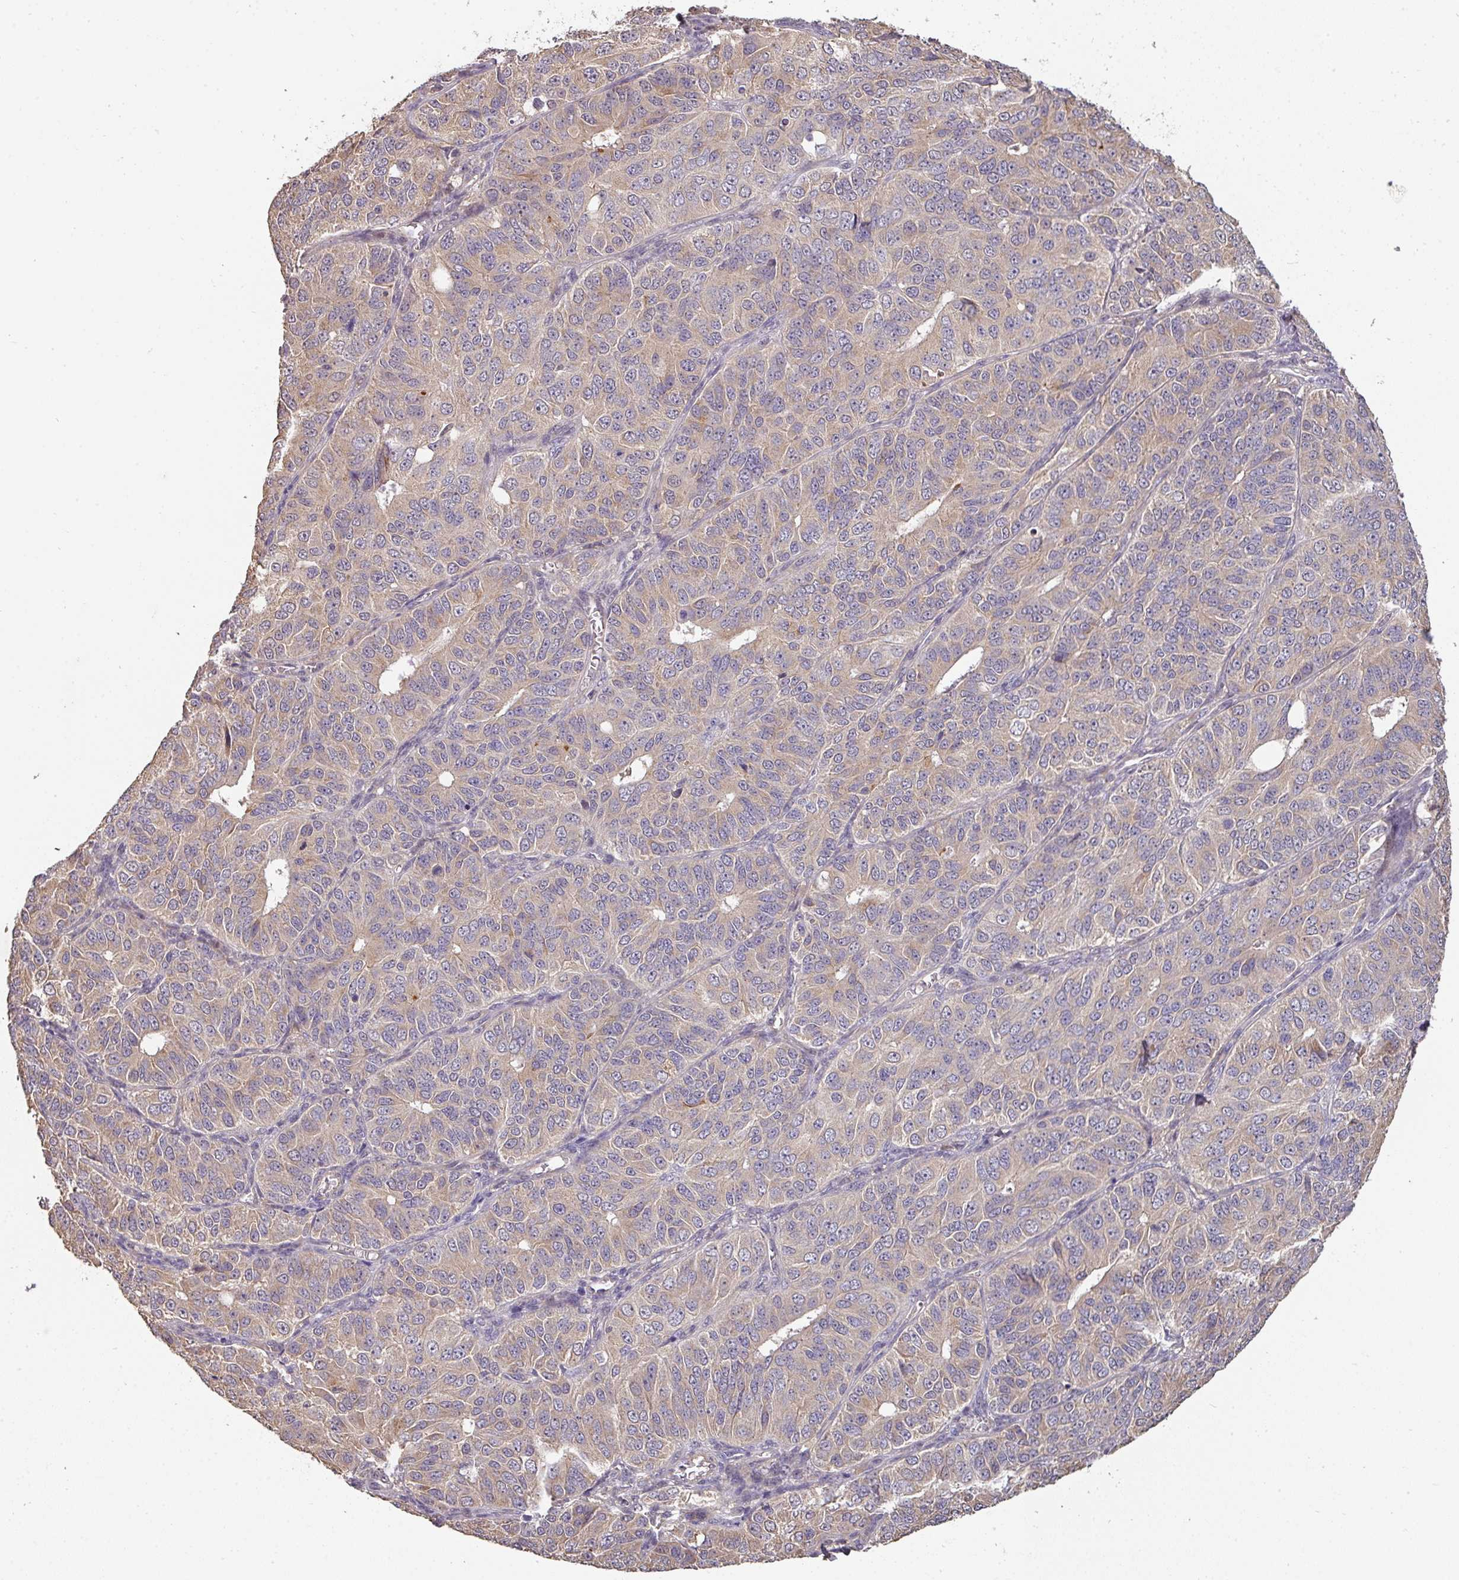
{"staining": {"intensity": "weak", "quantity": "25%-75%", "location": "cytoplasmic/membranous"}, "tissue": "ovarian cancer", "cell_type": "Tumor cells", "image_type": "cancer", "snomed": [{"axis": "morphology", "description": "Carcinoma, endometroid"}, {"axis": "topography", "description": "Ovary"}], "caption": "IHC micrograph of neoplastic tissue: ovarian cancer (endometroid carcinoma) stained using immunohistochemistry exhibits low levels of weak protein expression localized specifically in the cytoplasmic/membranous of tumor cells, appearing as a cytoplasmic/membranous brown color.", "gene": "ACVR2B", "patient": {"sex": "female", "age": 51}}